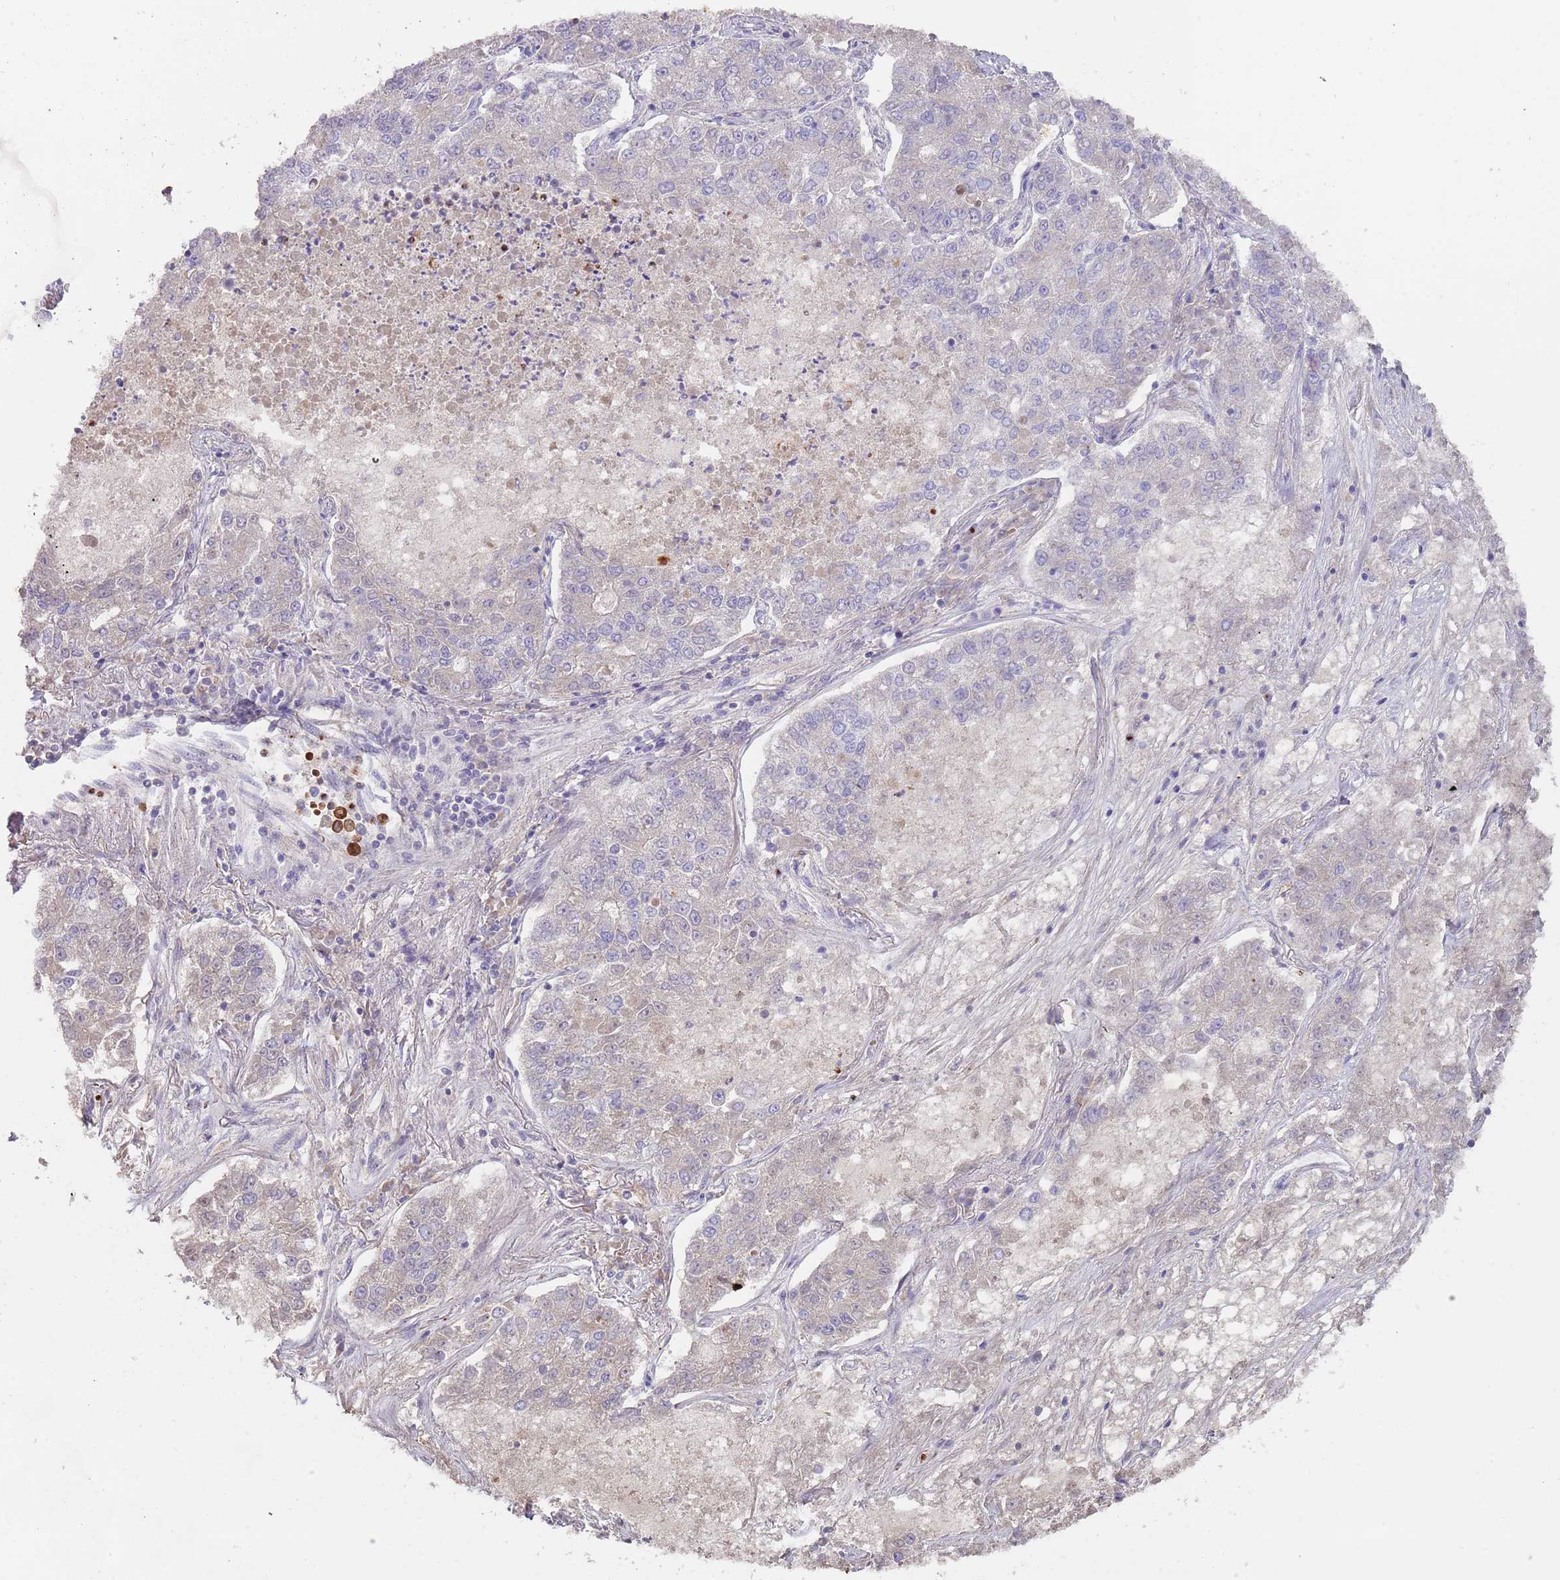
{"staining": {"intensity": "negative", "quantity": "none", "location": "none"}, "tissue": "lung cancer", "cell_type": "Tumor cells", "image_type": "cancer", "snomed": [{"axis": "morphology", "description": "Adenocarcinoma, NOS"}, {"axis": "topography", "description": "Lung"}], "caption": "This is an IHC micrograph of human lung adenocarcinoma. There is no expression in tumor cells.", "gene": "TMEM251", "patient": {"sex": "male", "age": 49}}